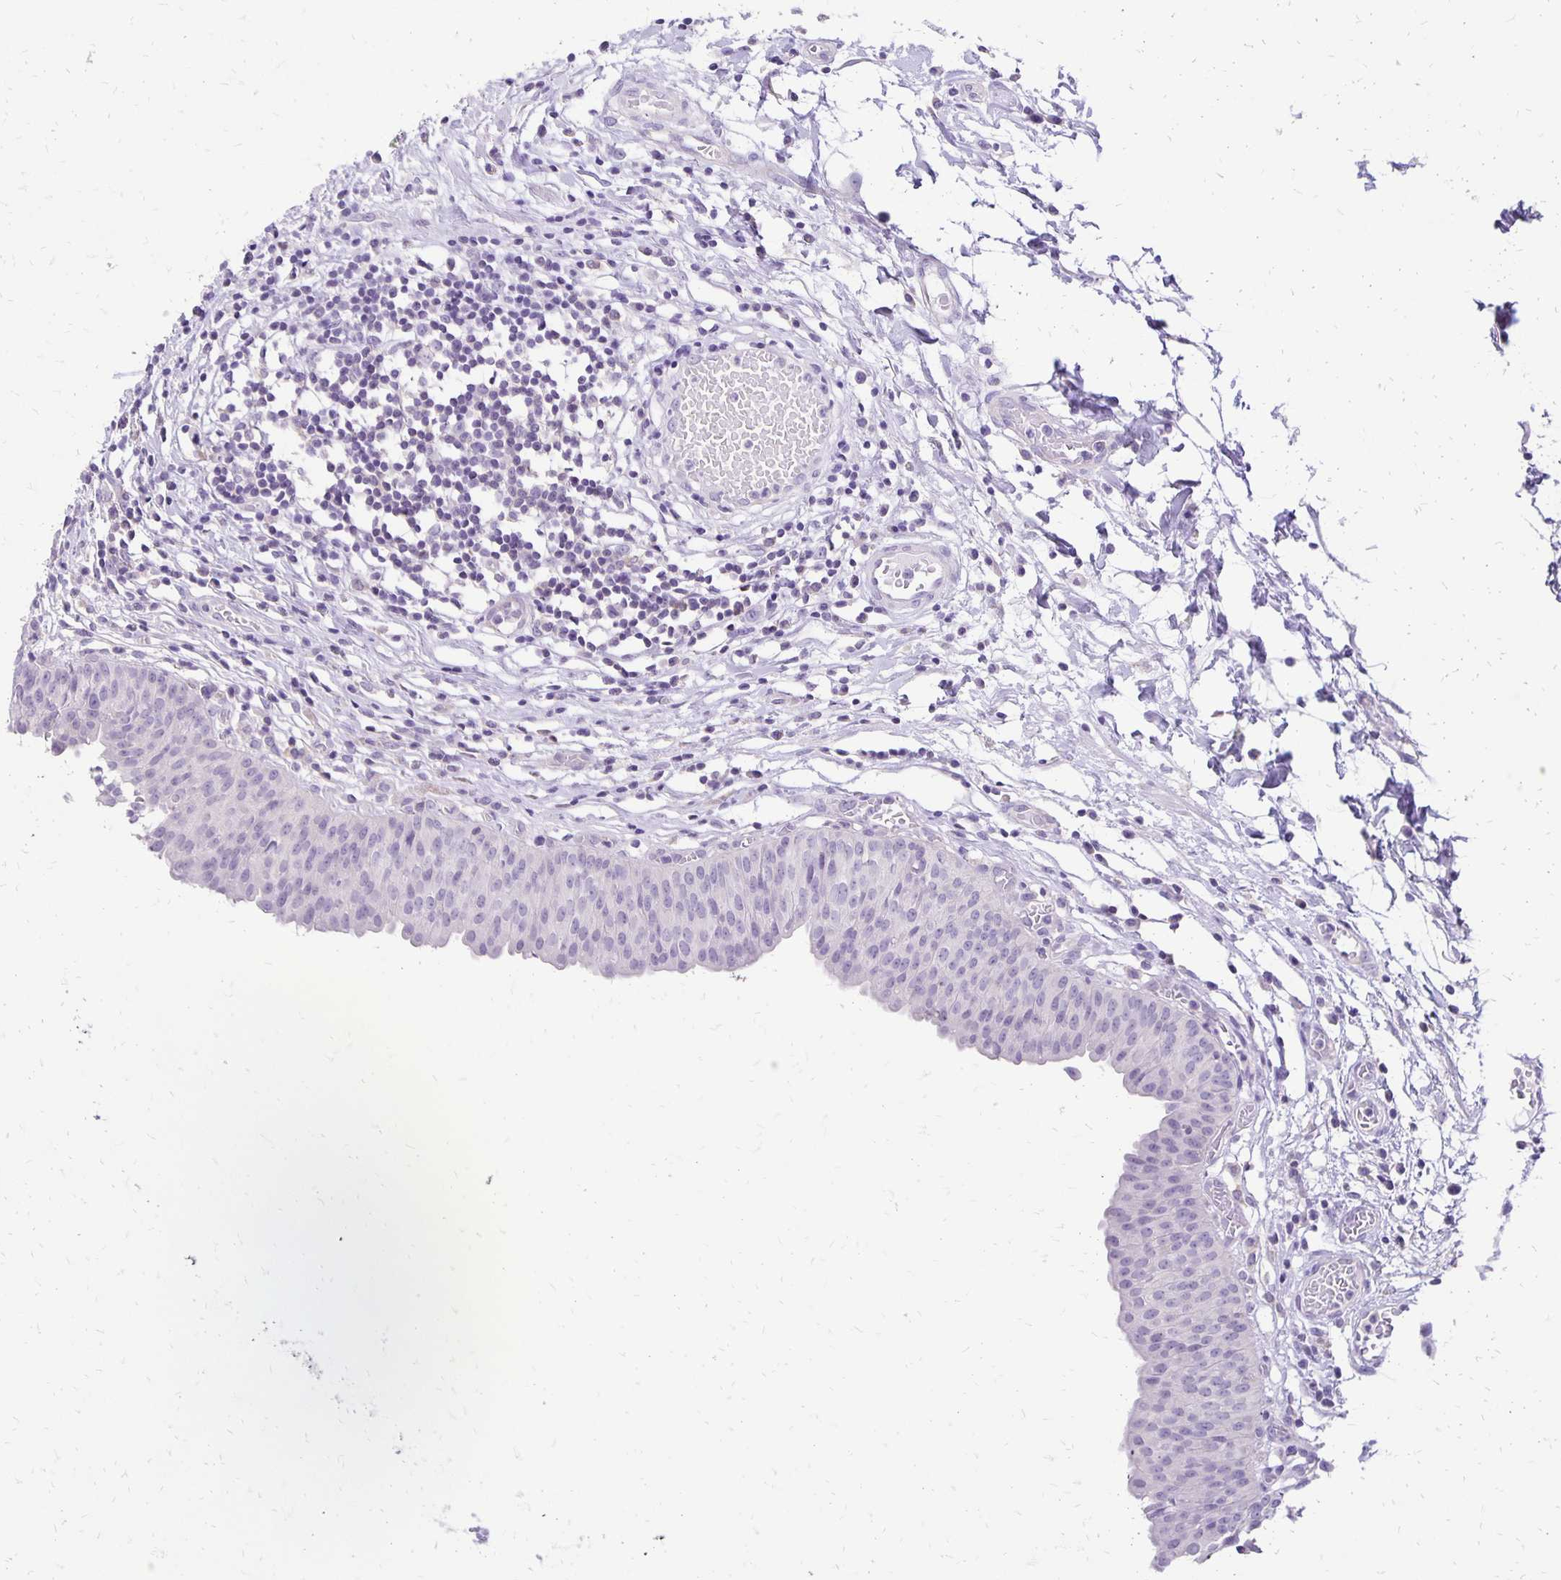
{"staining": {"intensity": "negative", "quantity": "none", "location": "none"}, "tissue": "urinary bladder", "cell_type": "Urothelial cells", "image_type": "normal", "snomed": [{"axis": "morphology", "description": "Normal tissue, NOS"}, {"axis": "topography", "description": "Urinary bladder"}], "caption": "The immunohistochemistry (IHC) histopathology image has no significant staining in urothelial cells of urinary bladder. Brightfield microscopy of IHC stained with DAB (brown) and hematoxylin (blue), captured at high magnification.", "gene": "ANKRD45", "patient": {"sex": "male", "age": 64}}